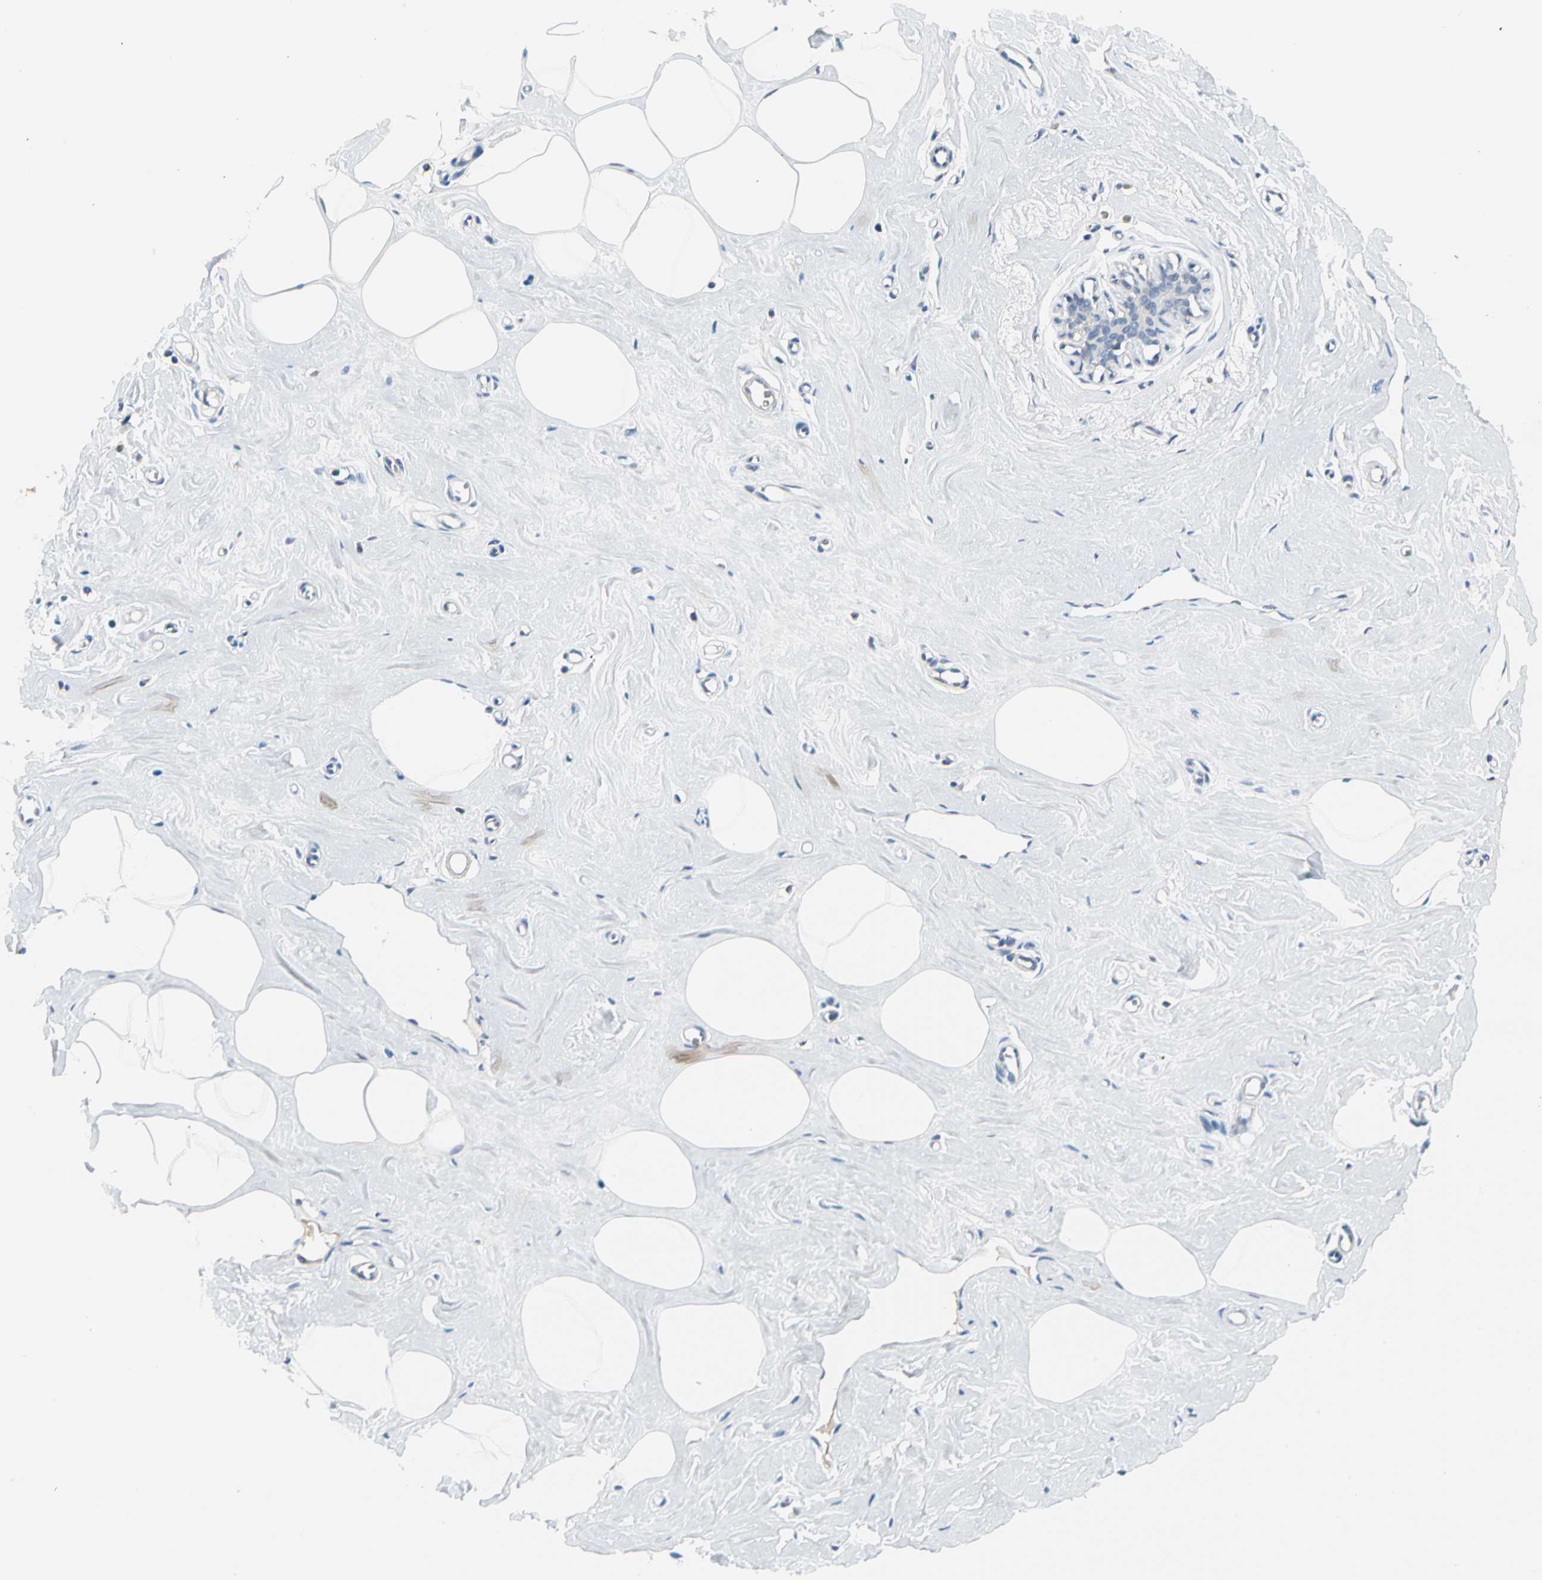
{"staining": {"intensity": "negative", "quantity": "none", "location": "none"}, "tissue": "breast", "cell_type": "Adipocytes", "image_type": "normal", "snomed": [{"axis": "morphology", "description": "Normal tissue, NOS"}, {"axis": "topography", "description": "Breast"}], "caption": "Immunohistochemical staining of normal breast reveals no significant staining in adipocytes. (Immunohistochemistry (ihc), brightfield microscopy, high magnification).", "gene": "ZSCAN1", "patient": {"sex": "female", "age": 45}}